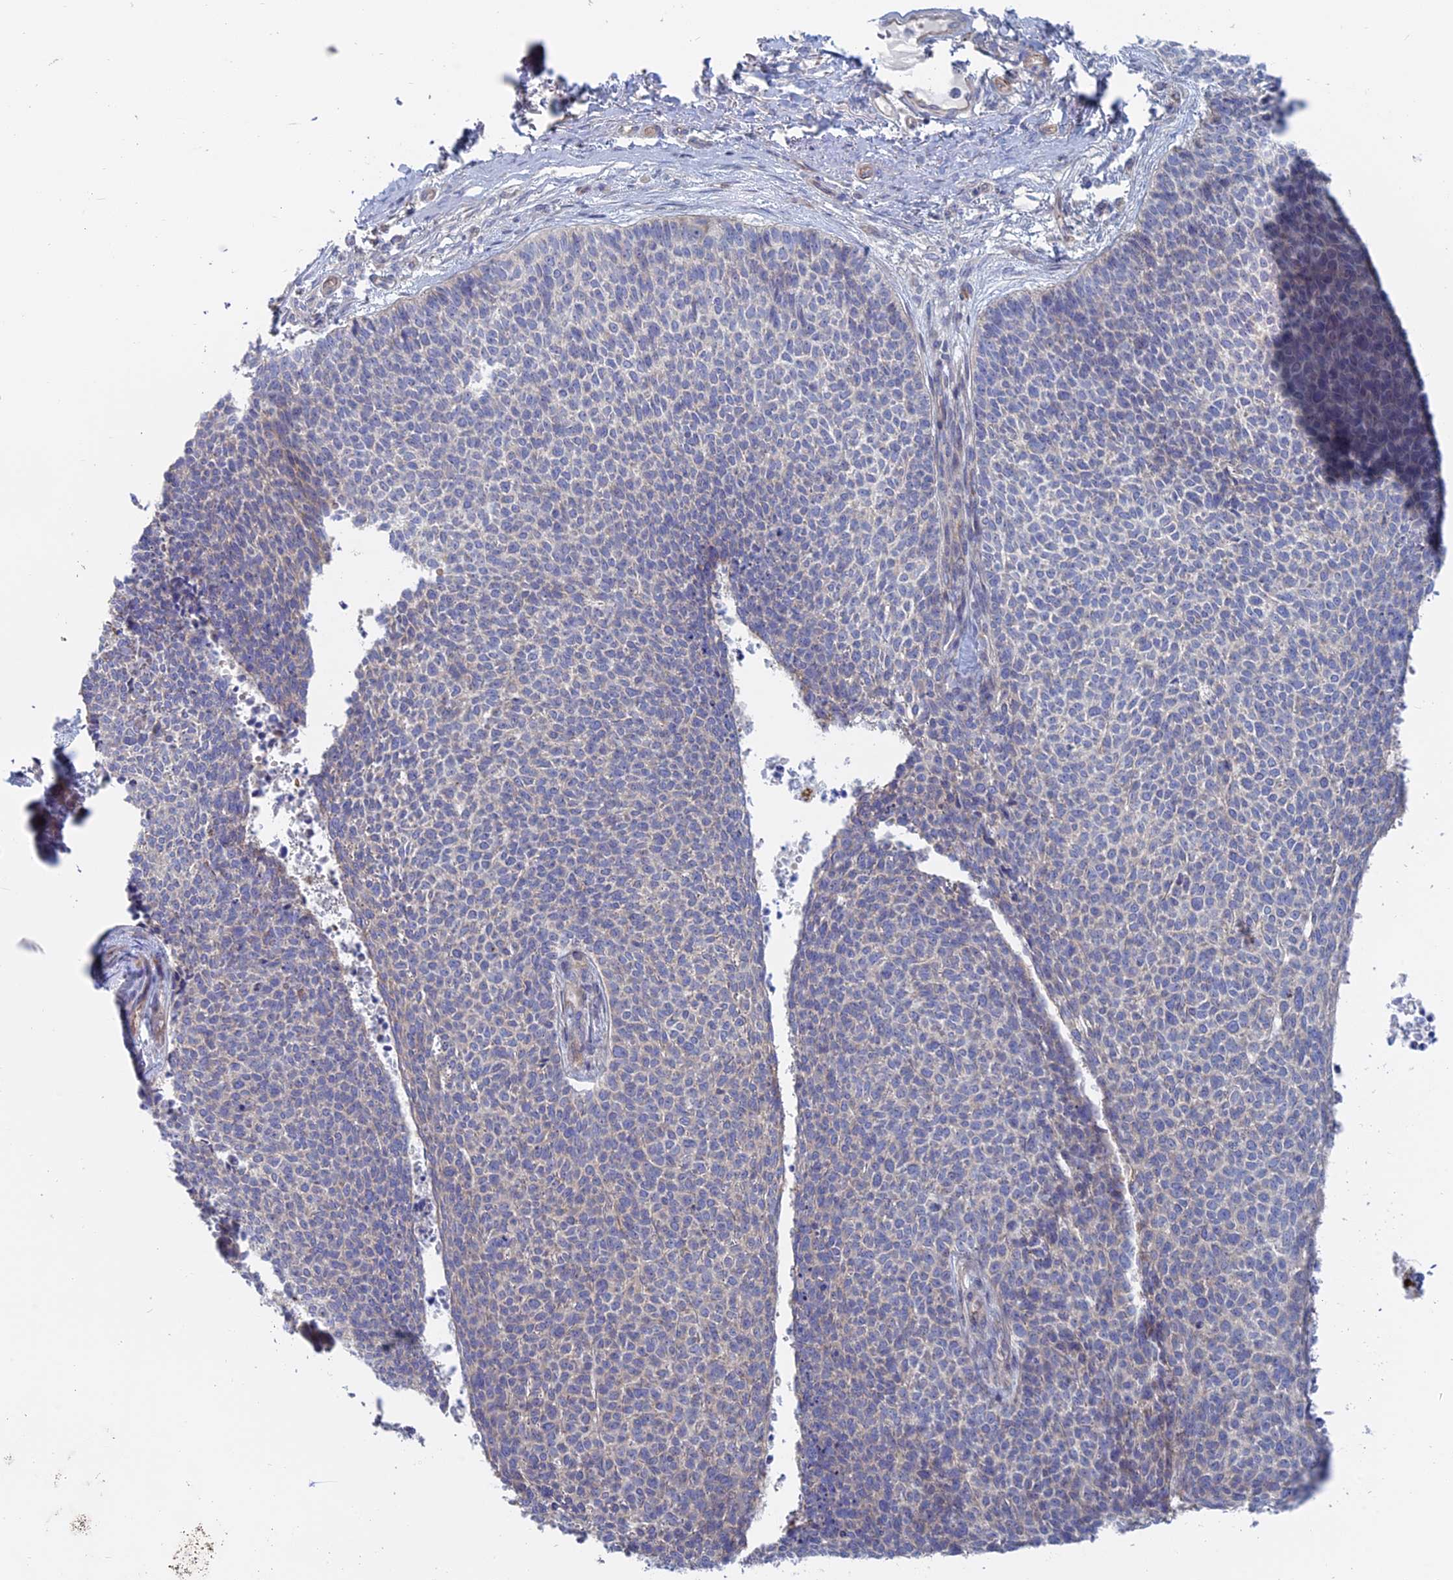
{"staining": {"intensity": "negative", "quantity": "none", "location": "none"}, "tissue": "skin cancer", "cell_type": "Tumor cells", "image_type": "cancer", "snomed": [{"axis": "morphology", "description": "Basal cell carcinoma"}, {"axis": "topography", "description": "Skin"}], "caption": "Immunohistochemistry of skin cancer demonstrates no positivity in tumor cells.", "gene": "TBC1D30", "patient": {"sex": "female", "age": 84}}